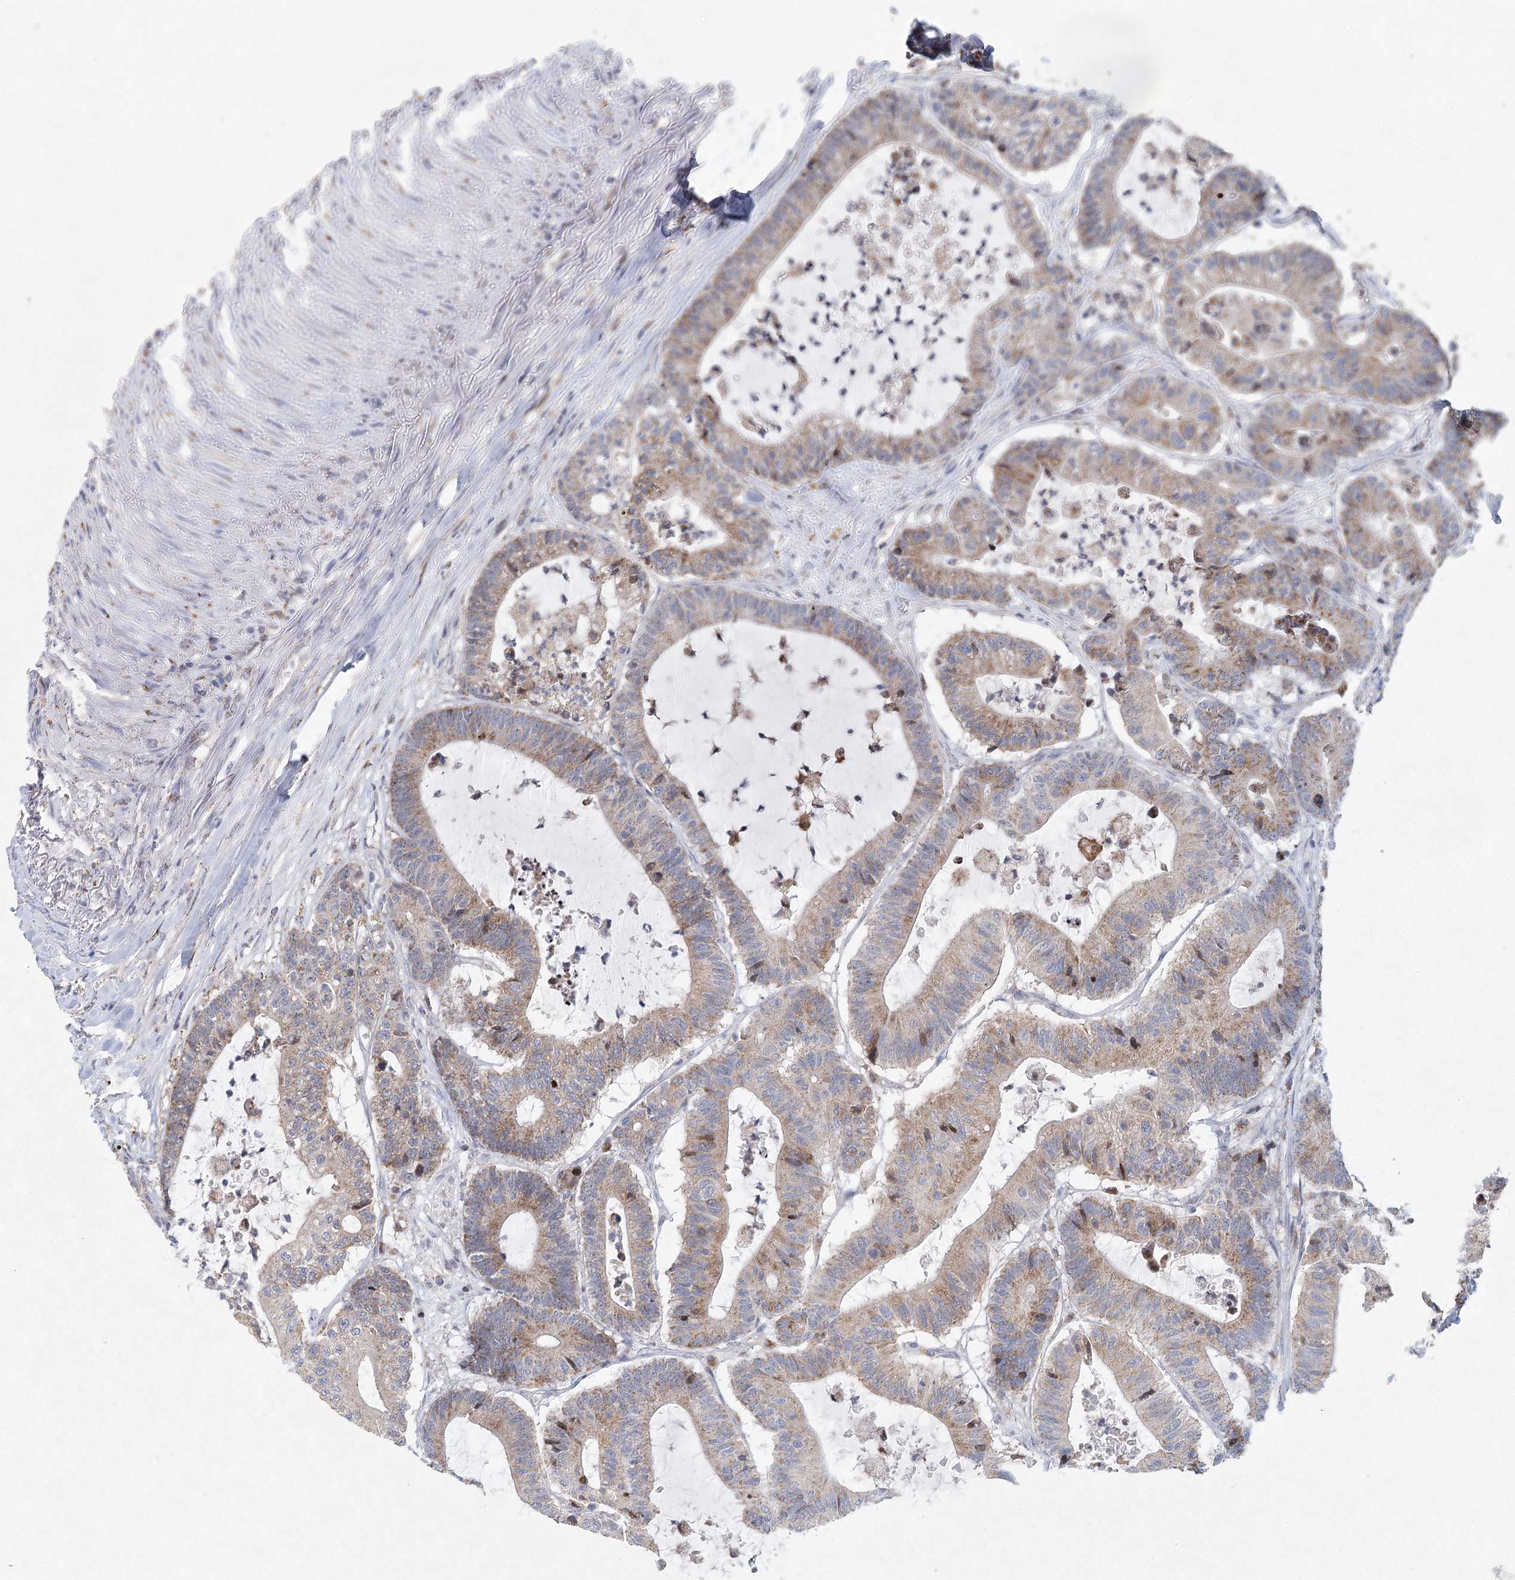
{"staining": {"intensity": "moderate", "quantity": "25%-75%", "location": "cytoplasmic/membranous,nuclear"}, "tissue": "colorectal cancer", "cell_type": "Tumor cells", "image_type": "cancer", "snomed": [{"axis": "morphology", "description": "Adenocarcinoma, NOS"}, {"axis": "topography", "description": "Colon"}], "caption": "Immunohistochemical staining of human colorectal cancer exhibits moderate cytoplasmic/membranous and nuclear protein staining in approximately 25%-75% of tumor cells. Immunohistochemistry (ihc) stains the protein of interest in brown and the nuclei are stained blue.", "gene": "XPO6", "patient": {"sex": "female", "age": 84}}